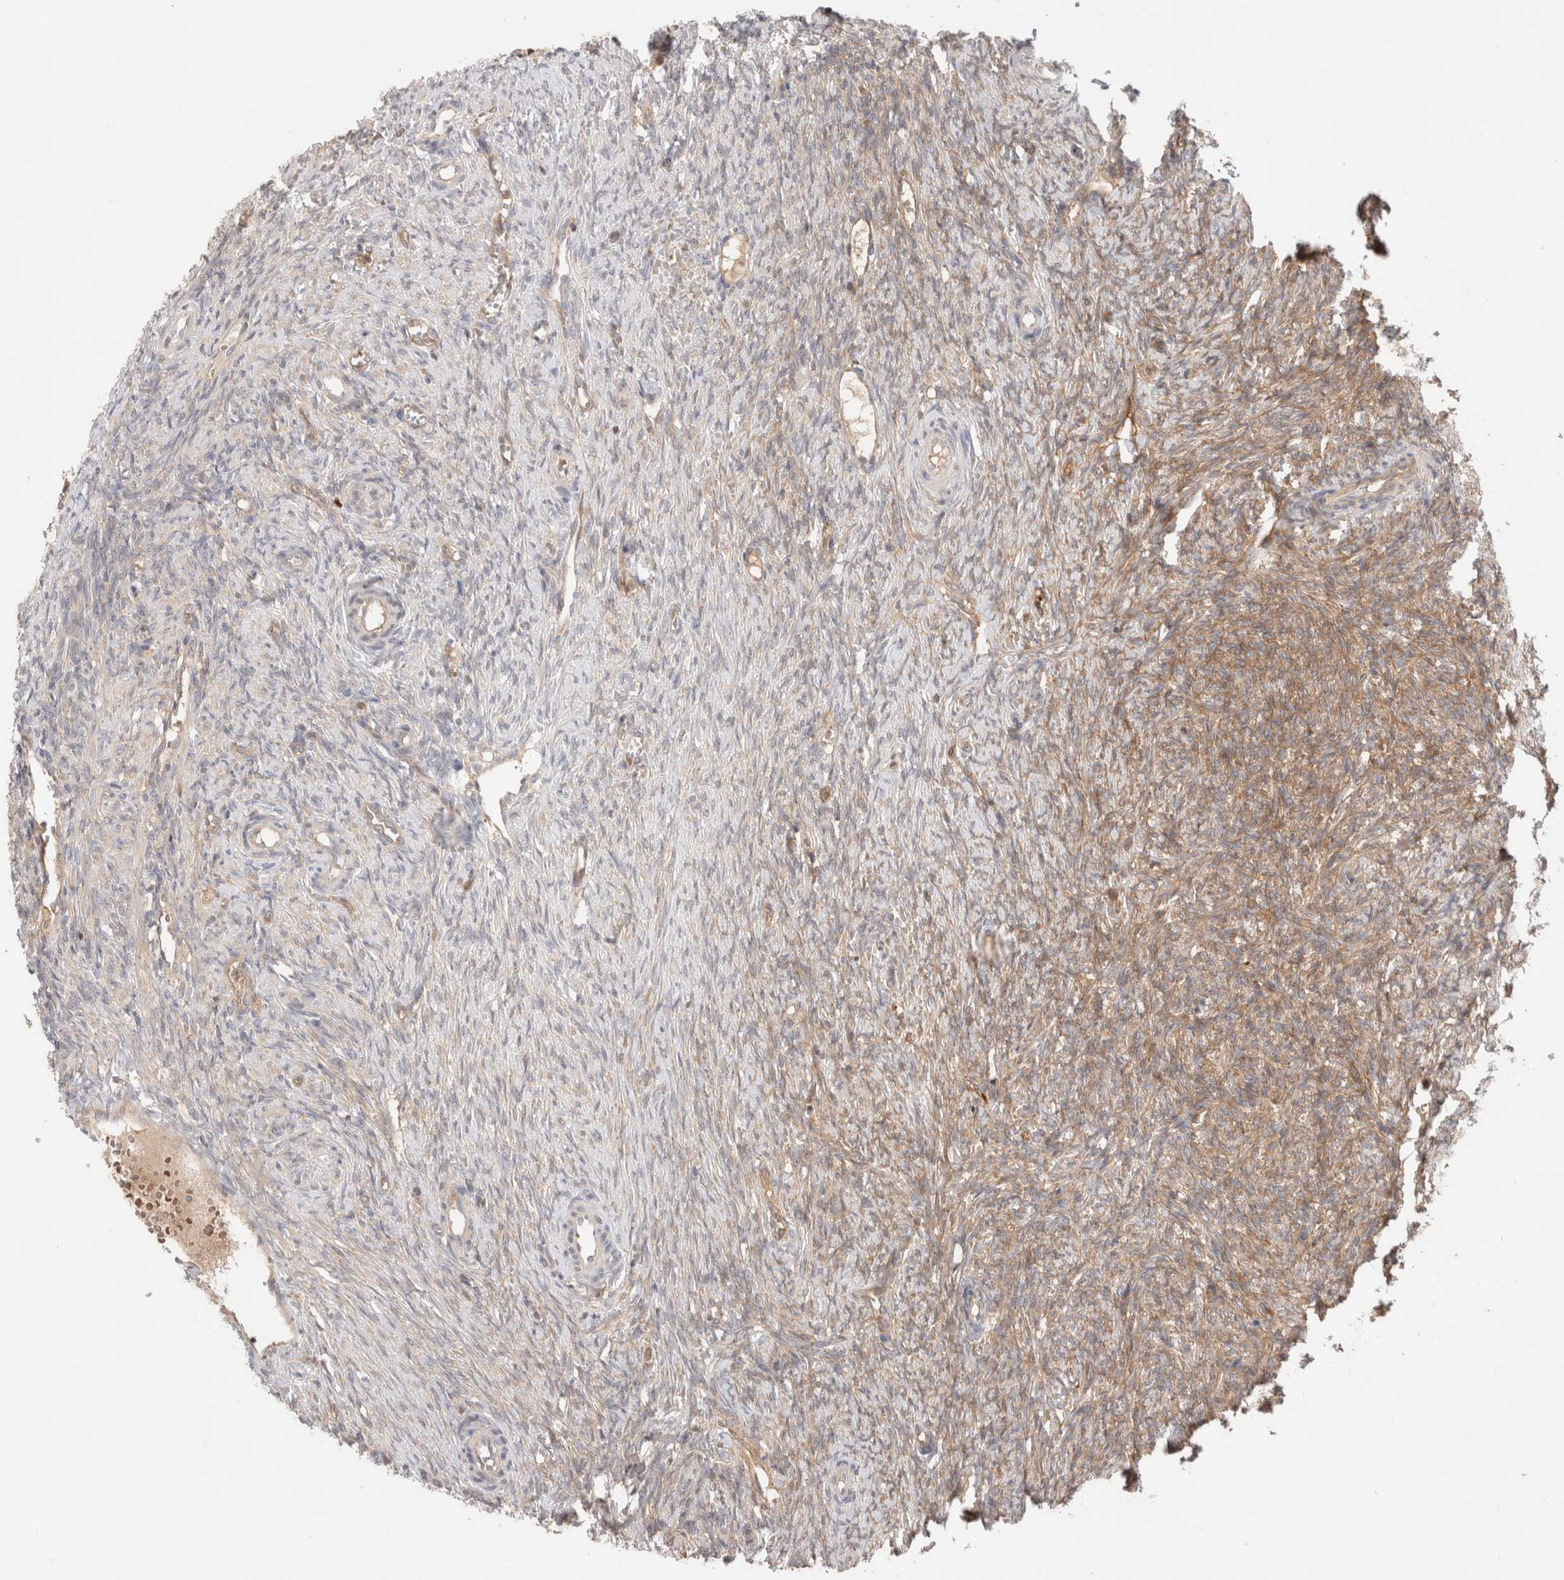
{"staining": {"intensity": "strong", "quantity": ">75%", "location": "cytoplasmic/membranous"}, "tissue": "ovary", "cell_type": "Follicle cells", "image_type": "normal", "snomed": [{"axis": "morphology", "description": "Normal tissue, NOS"}, {"axis": "topography", "description": "Ovary"}], "caption": "Immunohistochemical staining of benign human ovary demonstrates high levels of strong cytoplasmic/membranous positivity in approximately >75% of follicle cells.", "gene": "KLHL14", "patient": {"sex": "female", "age": 41}}